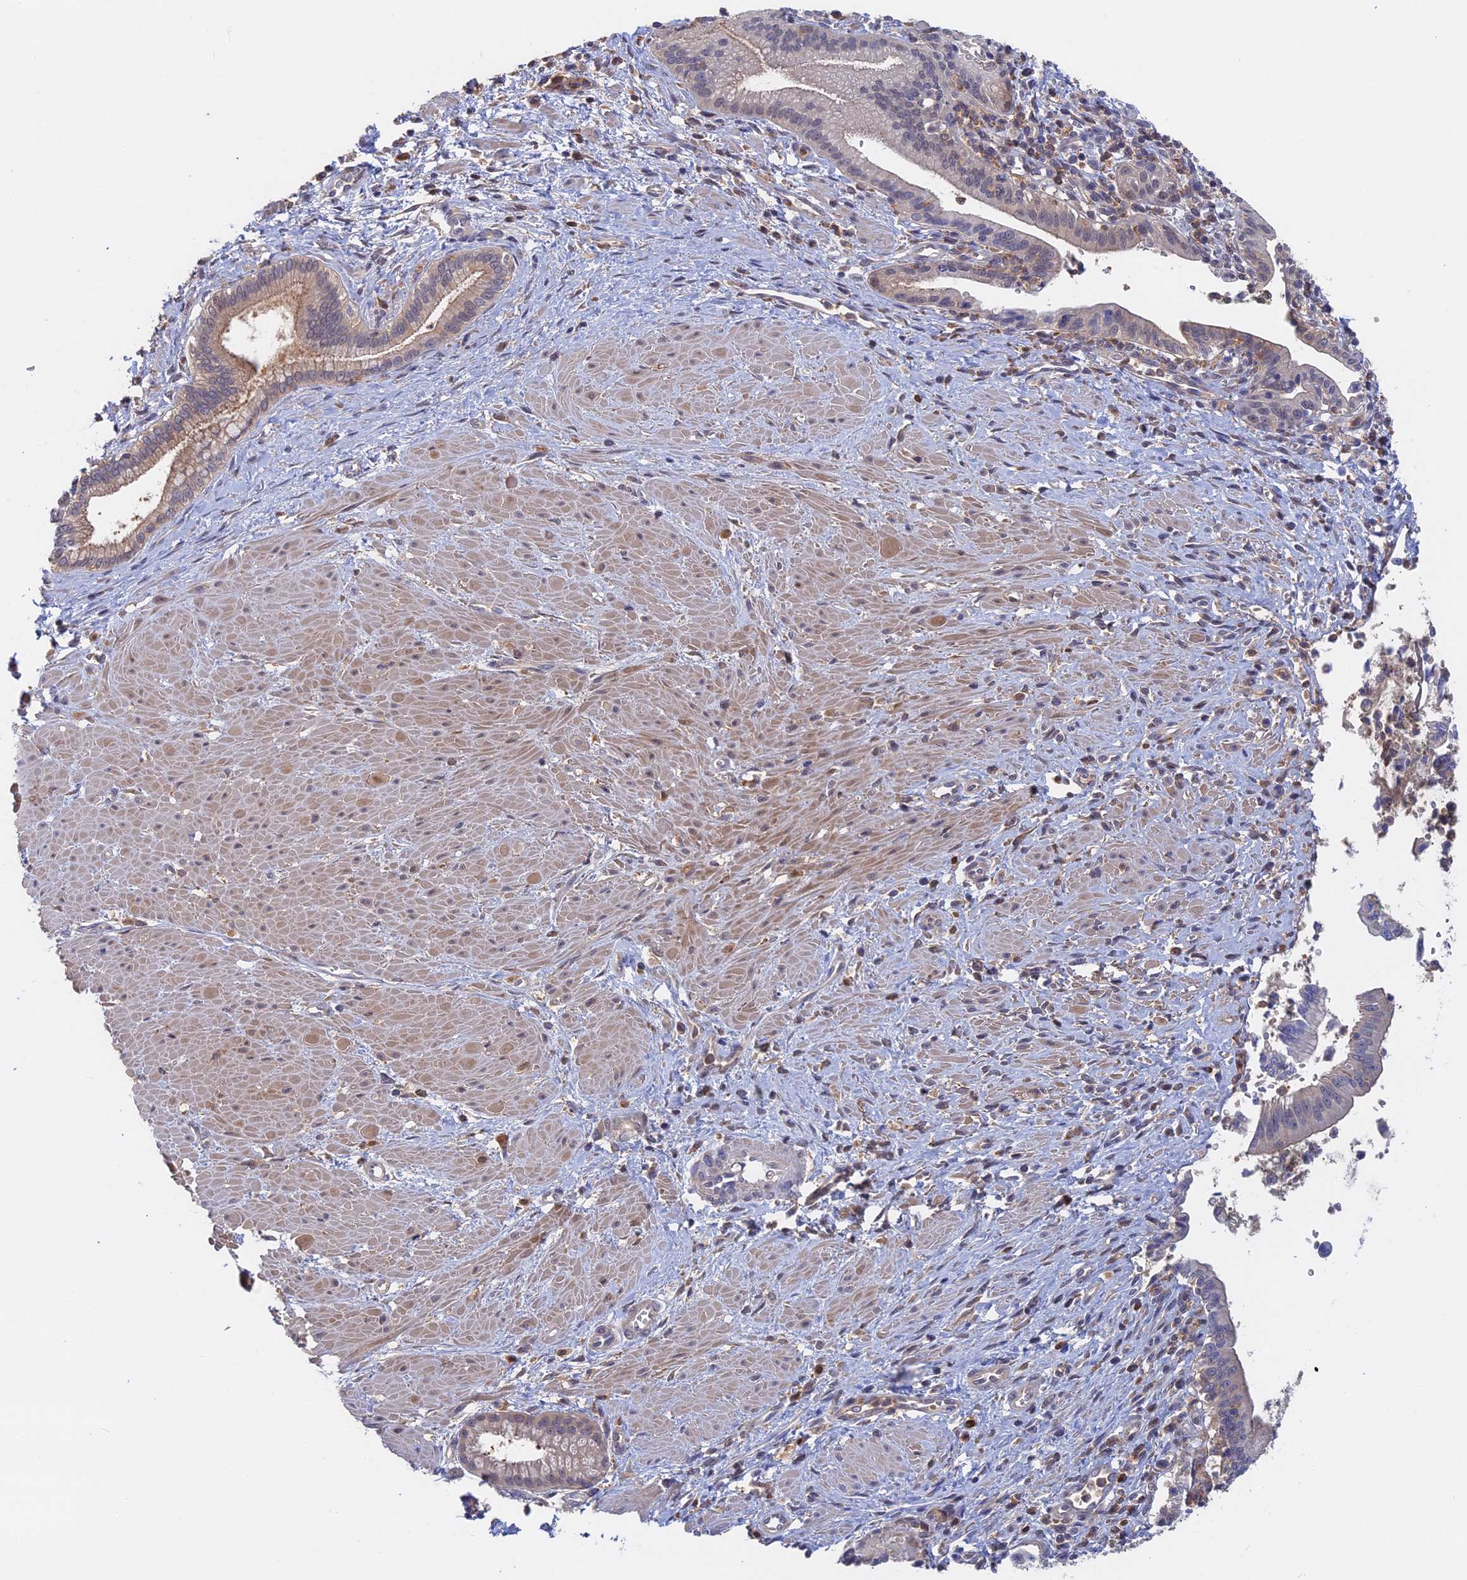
{"staining": {"intensity": "weak", "quantity": "25%-75%", "location": "cytoplasmic/membranous,nuclear"}, "tissue": "pancreatic cancer", "cell_type": "Tumor cells", "image_type": "cancer", "snomed": [{"axis": "morphology", "description": "Adenocarcinoma, NOS"}, {"axis": "topography", "description": "Pancreas"}], "caption": "Tumor cells demonstrate low levels of weak cytoplasmic/membranous and nuclear positivity in approximately 25%-75% of cells in human pancreatic adenocarcinoma.", "gene": "BLVRA", "patient": {"sex": "male", "age": 78}}